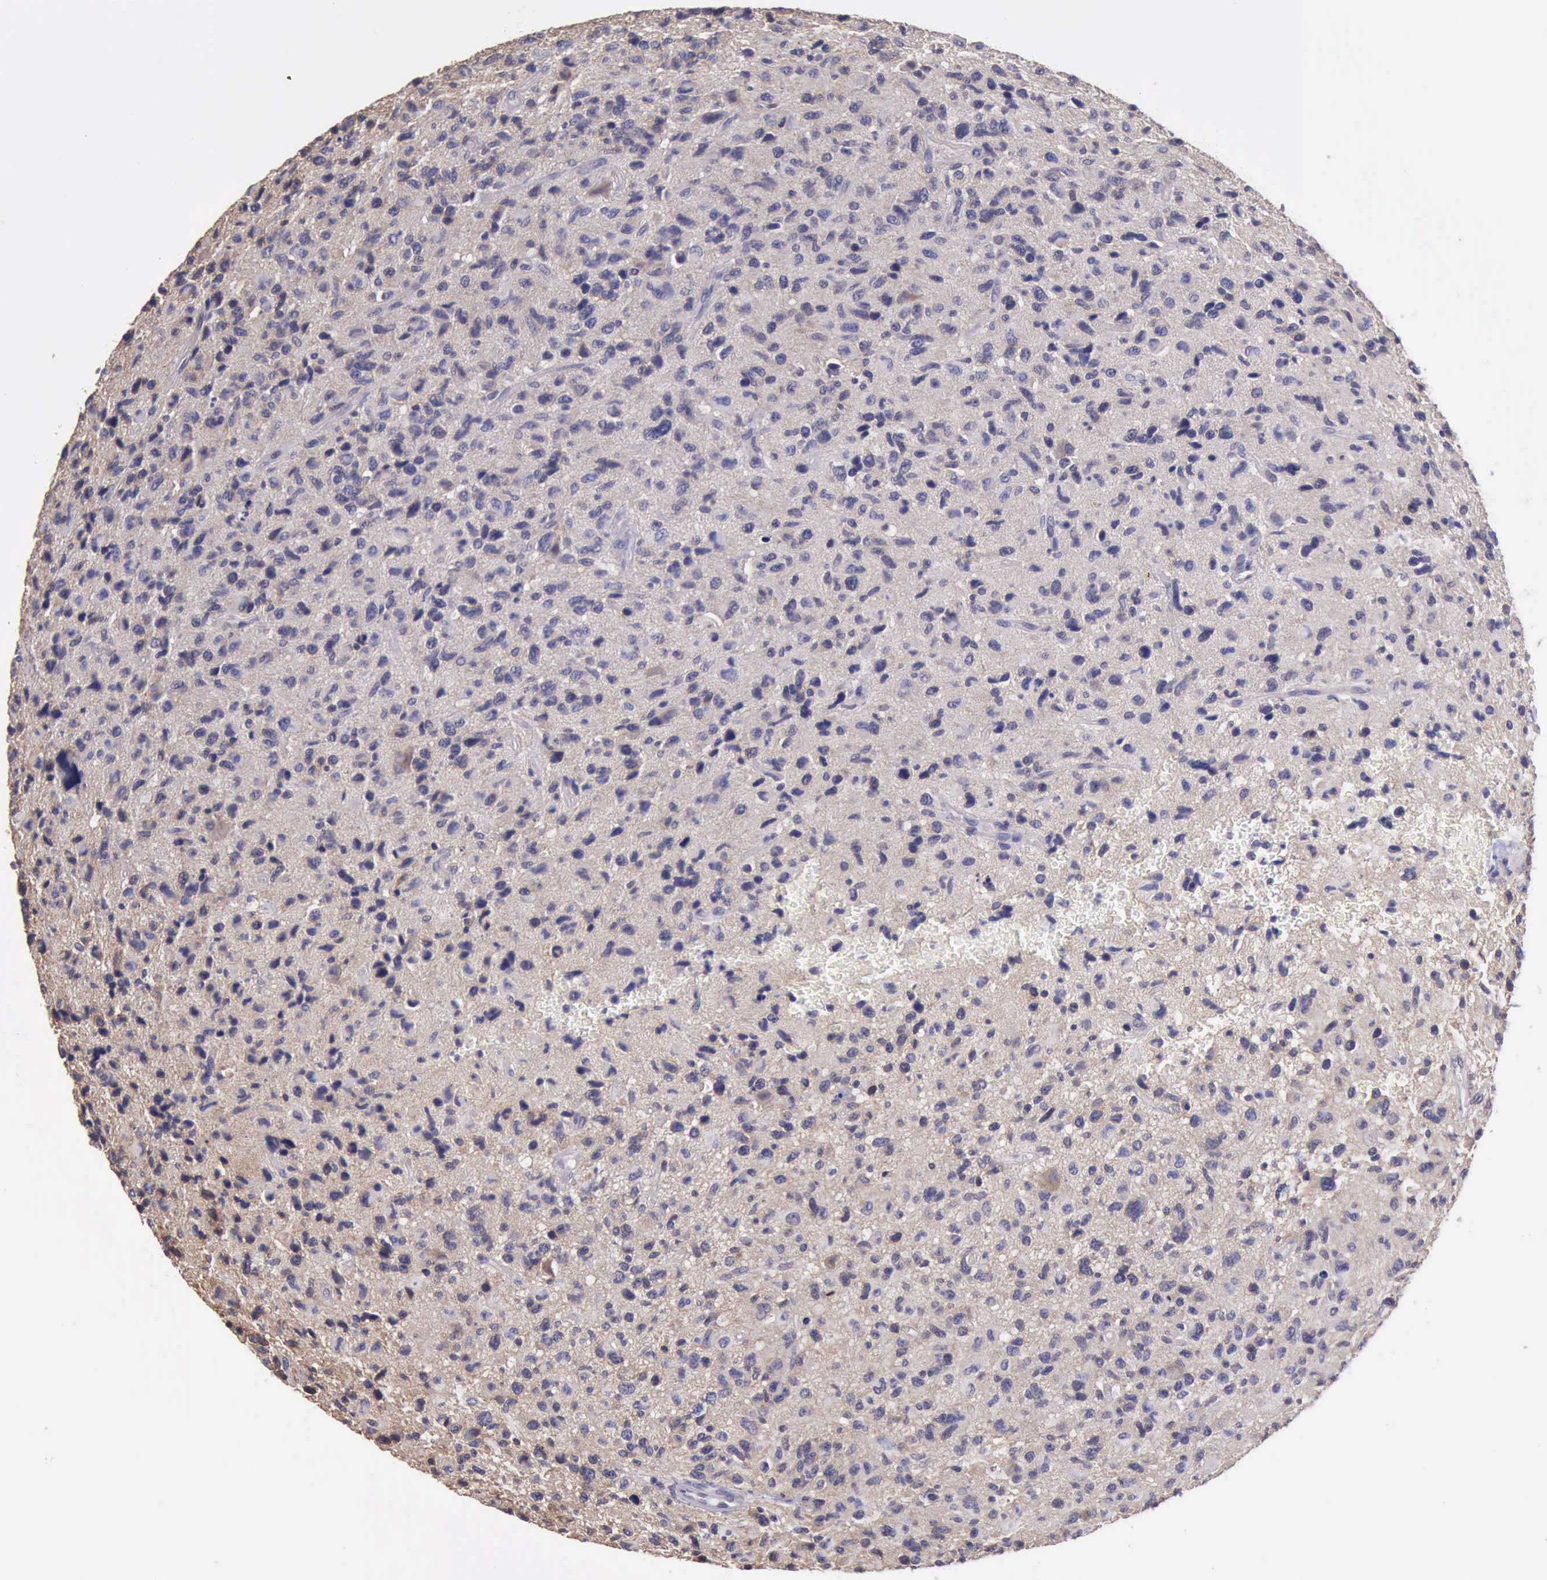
{"staining": {"intensity": "negative", "quantity": "none", "location": "none"}, "tissue": "glioma", "cell_type": "Tumor cells", "image_type": "cancer", "snomed": [{"axis": "morphology", "description": "Glioma, malignant, High grade"}, {"axis": "topography", "description": "Brain"}], "caption": "A high-resolution micrograph shows IHC staining of glioma, which displays no significant staining in tumor cells.", "gene": "KCND1", "patient": {"sex": "female", "age": 60}}